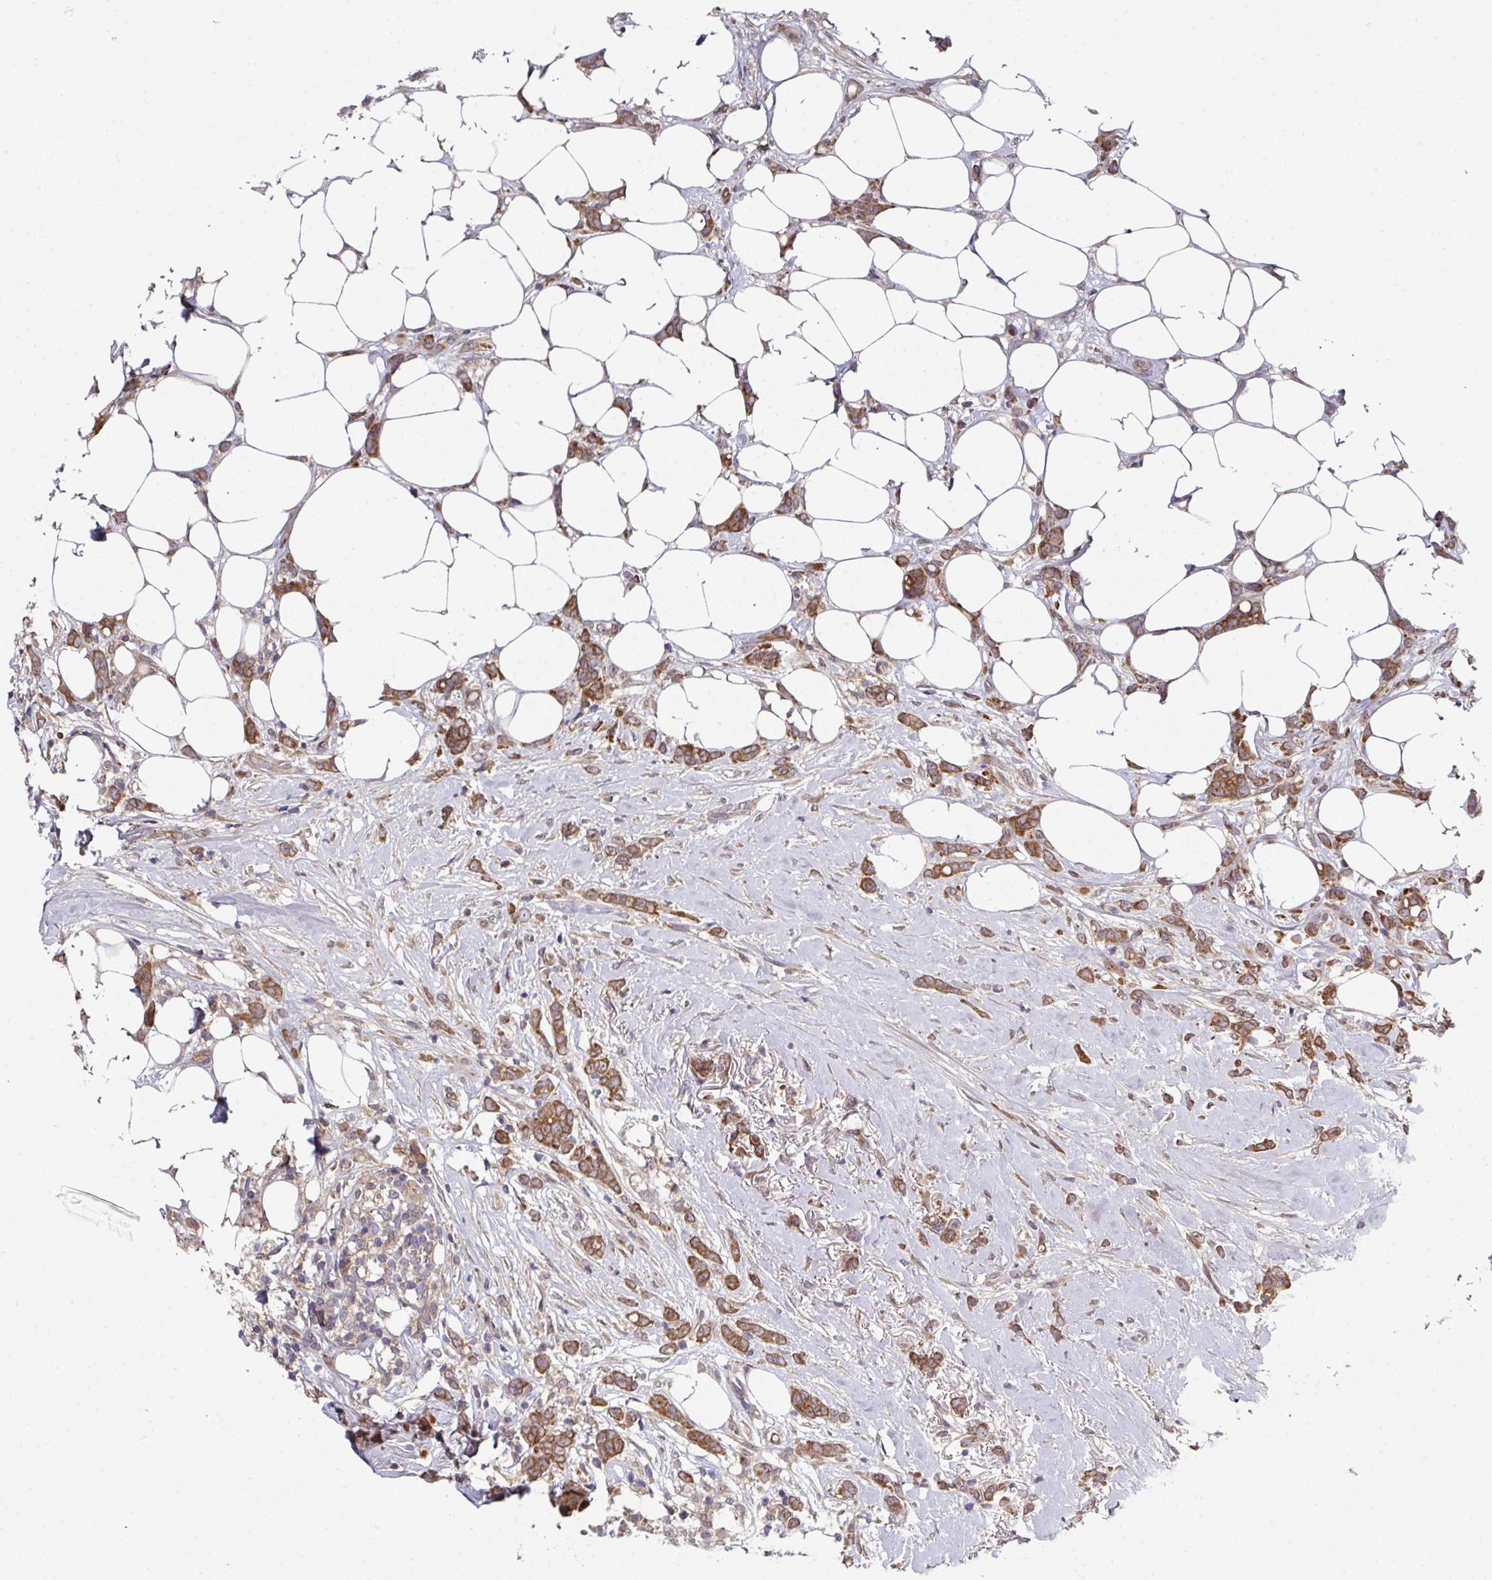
{"staining": {"intensity": "moderate", "quantity": ">75%", "location": "cytoplasmic/membranous"}, "tissue": "breast cancer", "cell_type": "Tumor cells", "image_type": "cancer", "snomed": [{"axis": "morphology", "description": "Duct carcinoma"}, {"axis": "topography", "description": "Breast"}], "caption": "Infiltrating ductal carcinoma (breast) tissue demonstrates moderate cytoplasmic/membranous staining in approximately >75% of tumor cells", "gene": "CAMLG", "patient": {"sex": "female", "age": 80}}